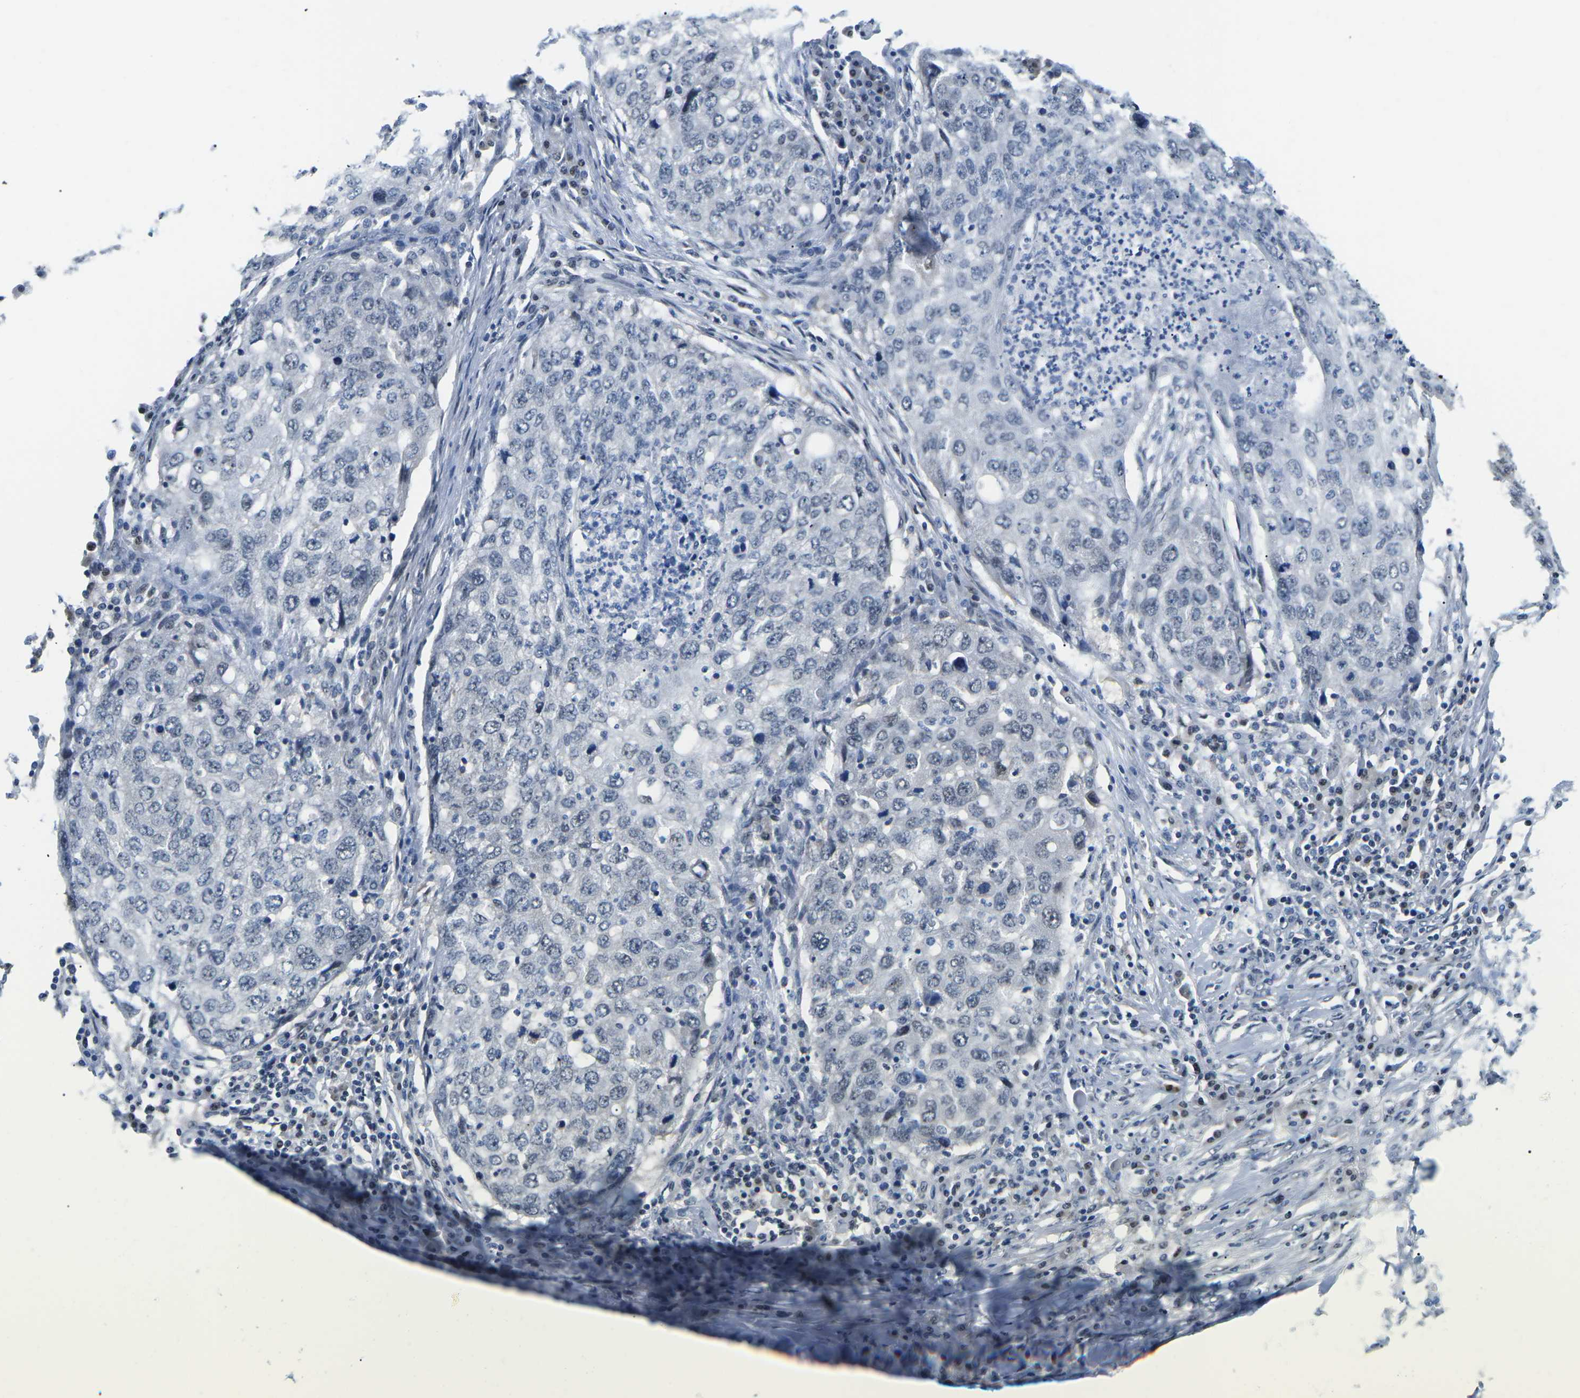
{"staining": {"intensity": "negative", "quantity": "none", "location": "none"}, "tissue": "lung cancer", "cell_type": "Tumor cells", "image_type": "cancer", "snomed": [{"axis": "morphology", "description": "Squamous cell carcinoma, NOS"}, {"axis": "topography", "description": "Lung"}], "caption": "The image exhibits no significant positivity in tumor cells of lung cancer (squamous cell carcinoma). (Brightfield microscopy of DAB (3,3'-diaminobenzidine) IHC at high magnification).", "gene": "UBA7", "patient": {"sex": "female", "age": 63}}